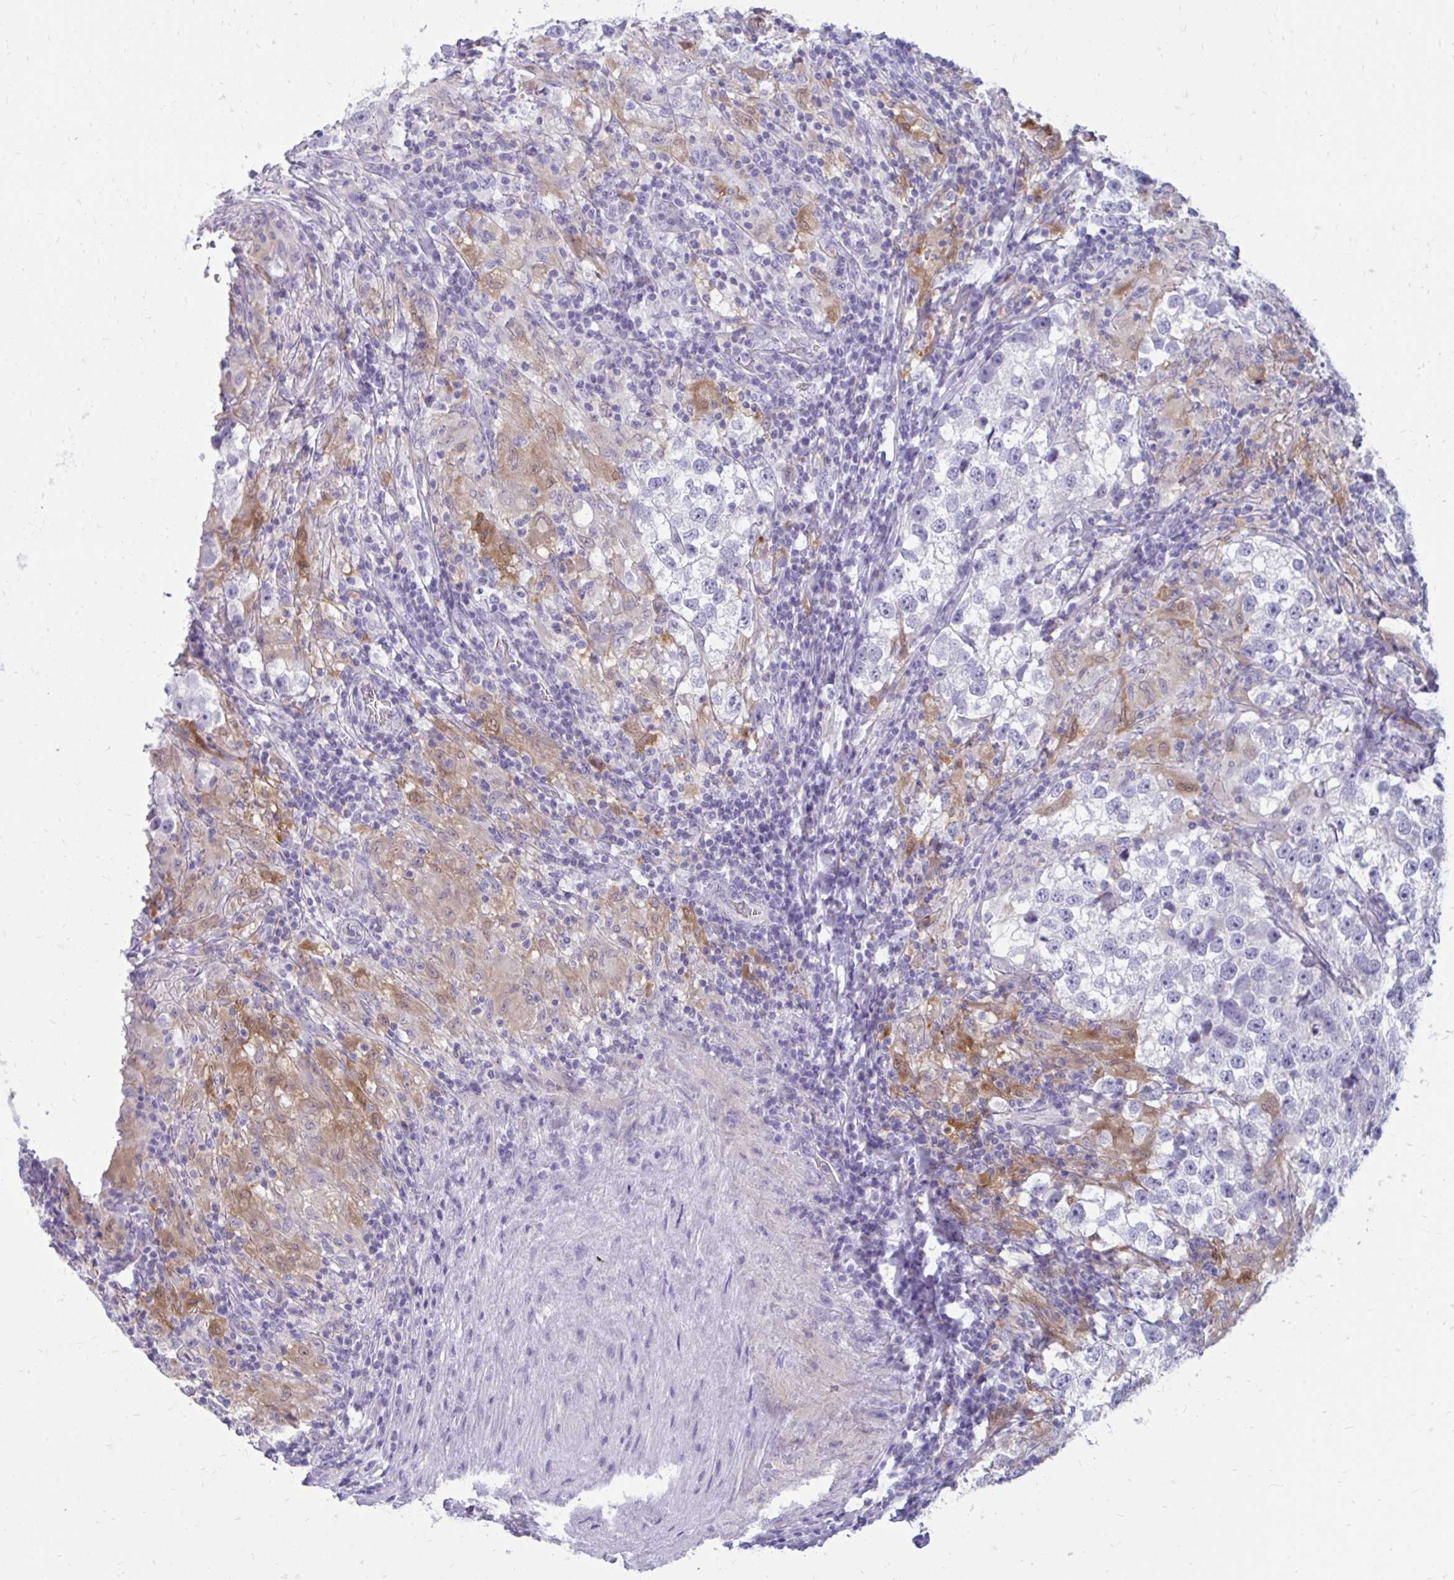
{"staining": {"intensity": "weak", "quantity": "<25%", "location": "cytoplasmic/membranous"}, "tissue": "testis cancer", "cell_type": "Tumor cells", "image_type": "cancer", "snomed": [{"axis": "morphology", "description": "Seminoma, NOS"}, {"axis": "topography", "description": "Testis"}], "caption": "Tumor cells are negative for protein expression in human seminoma (testis).", "gene": "FABP3", "patient": {"sex": "male", "age": 46}}